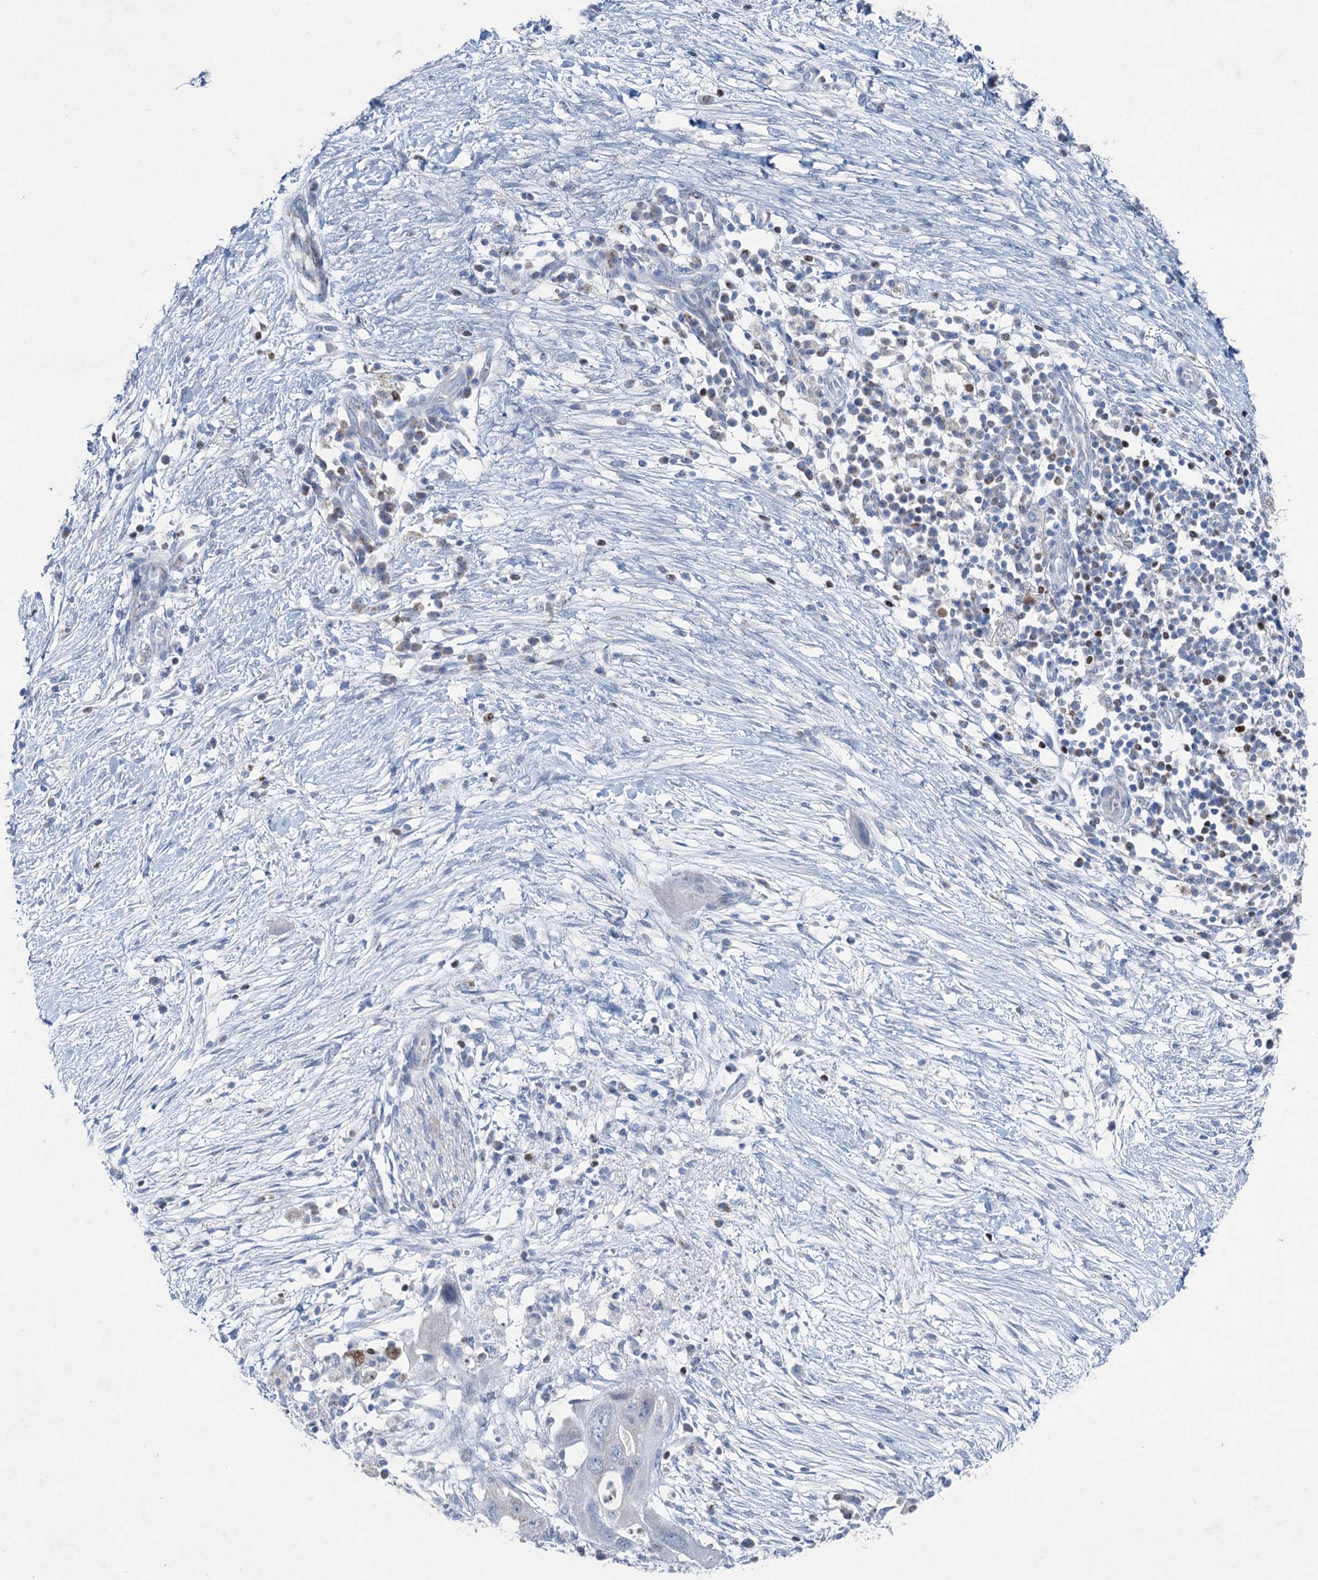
{"staining": {"intensity": "weak", "quantity": "<25%", "location": "cytoplasmic/membranous"}, "tissue": "pancreatic cancer", "cell_type": "Tumor cells", "image_type": "cancer", "snomed": [{"axis": "morphology", "description": "Adenocarcinoma, NOS"}, {"axis": "topography", "description": "Pancreas"}], "caption": "Immunohistochemistry (IHC) micrograph of neoplastic tissue: human adenocarcinoma (pancreatic) stained with DAB exhibits no significant protein positivity in tumor cells.", "gene": "ELP4", "patient": {"sex": "male", "age": 68}}